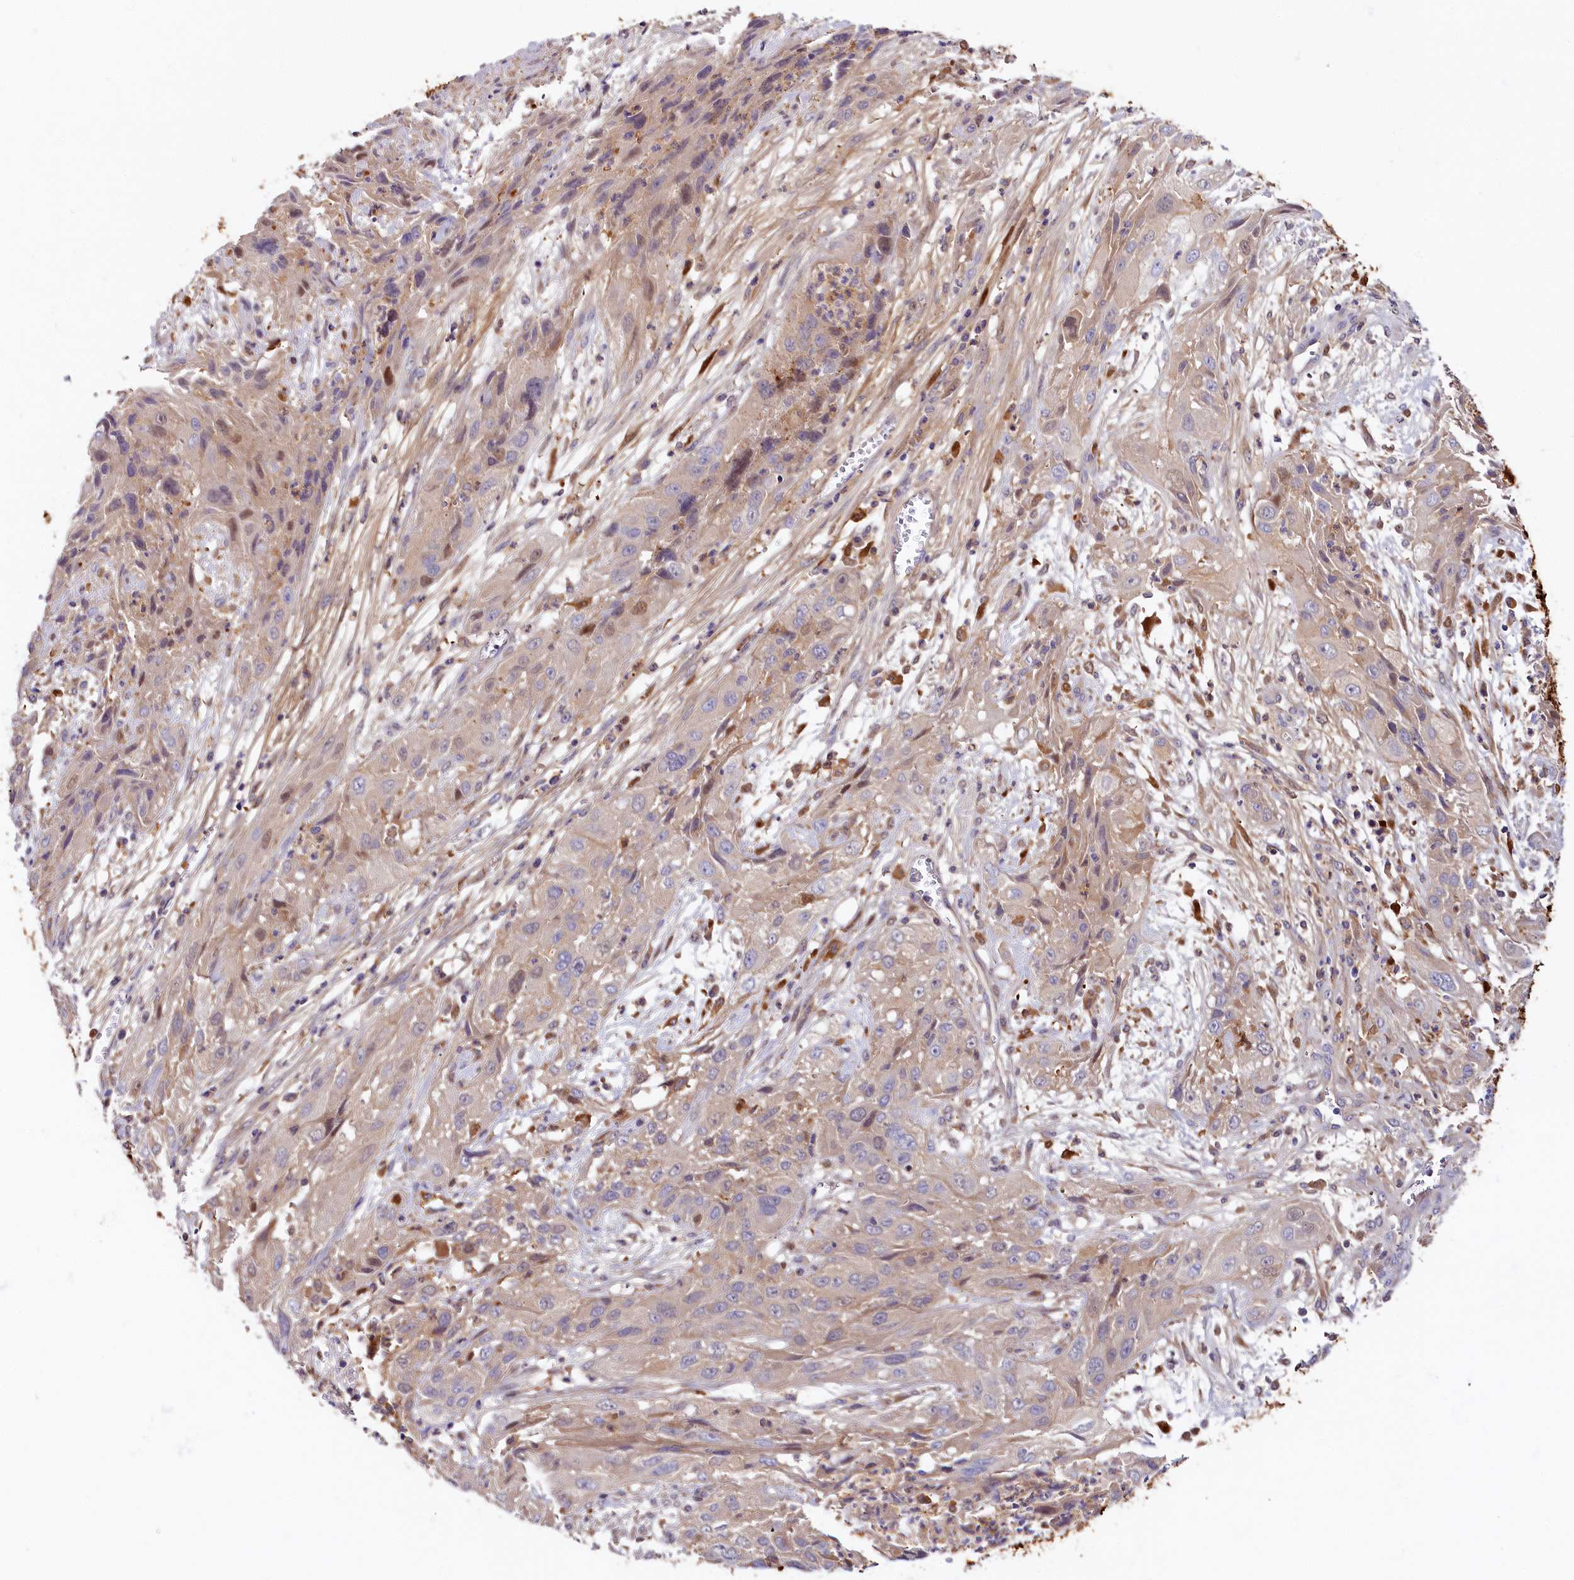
{"staining": {"intensity": "moderate", "quantity": "<25%", "location": "cytoplasmic/membranous"}, "tissue": "cervical cancer", "cell_type": "Tumor cells", "image_type": "cancer", "snomed": [{"axis": "morphology", "description": "Squamous cell carcinoma, NOS"}, {"axis": "topography", "description": "Cervix"}], "caption": "Human cervical squamous cell carcinoma stained for a protein (brown) demonstrates moderate cytoplasmic/membranous positive expression in about <25% of tumor cells.", "gene": "KATNB1", "patient": {"sex": "female", "age": 32}}